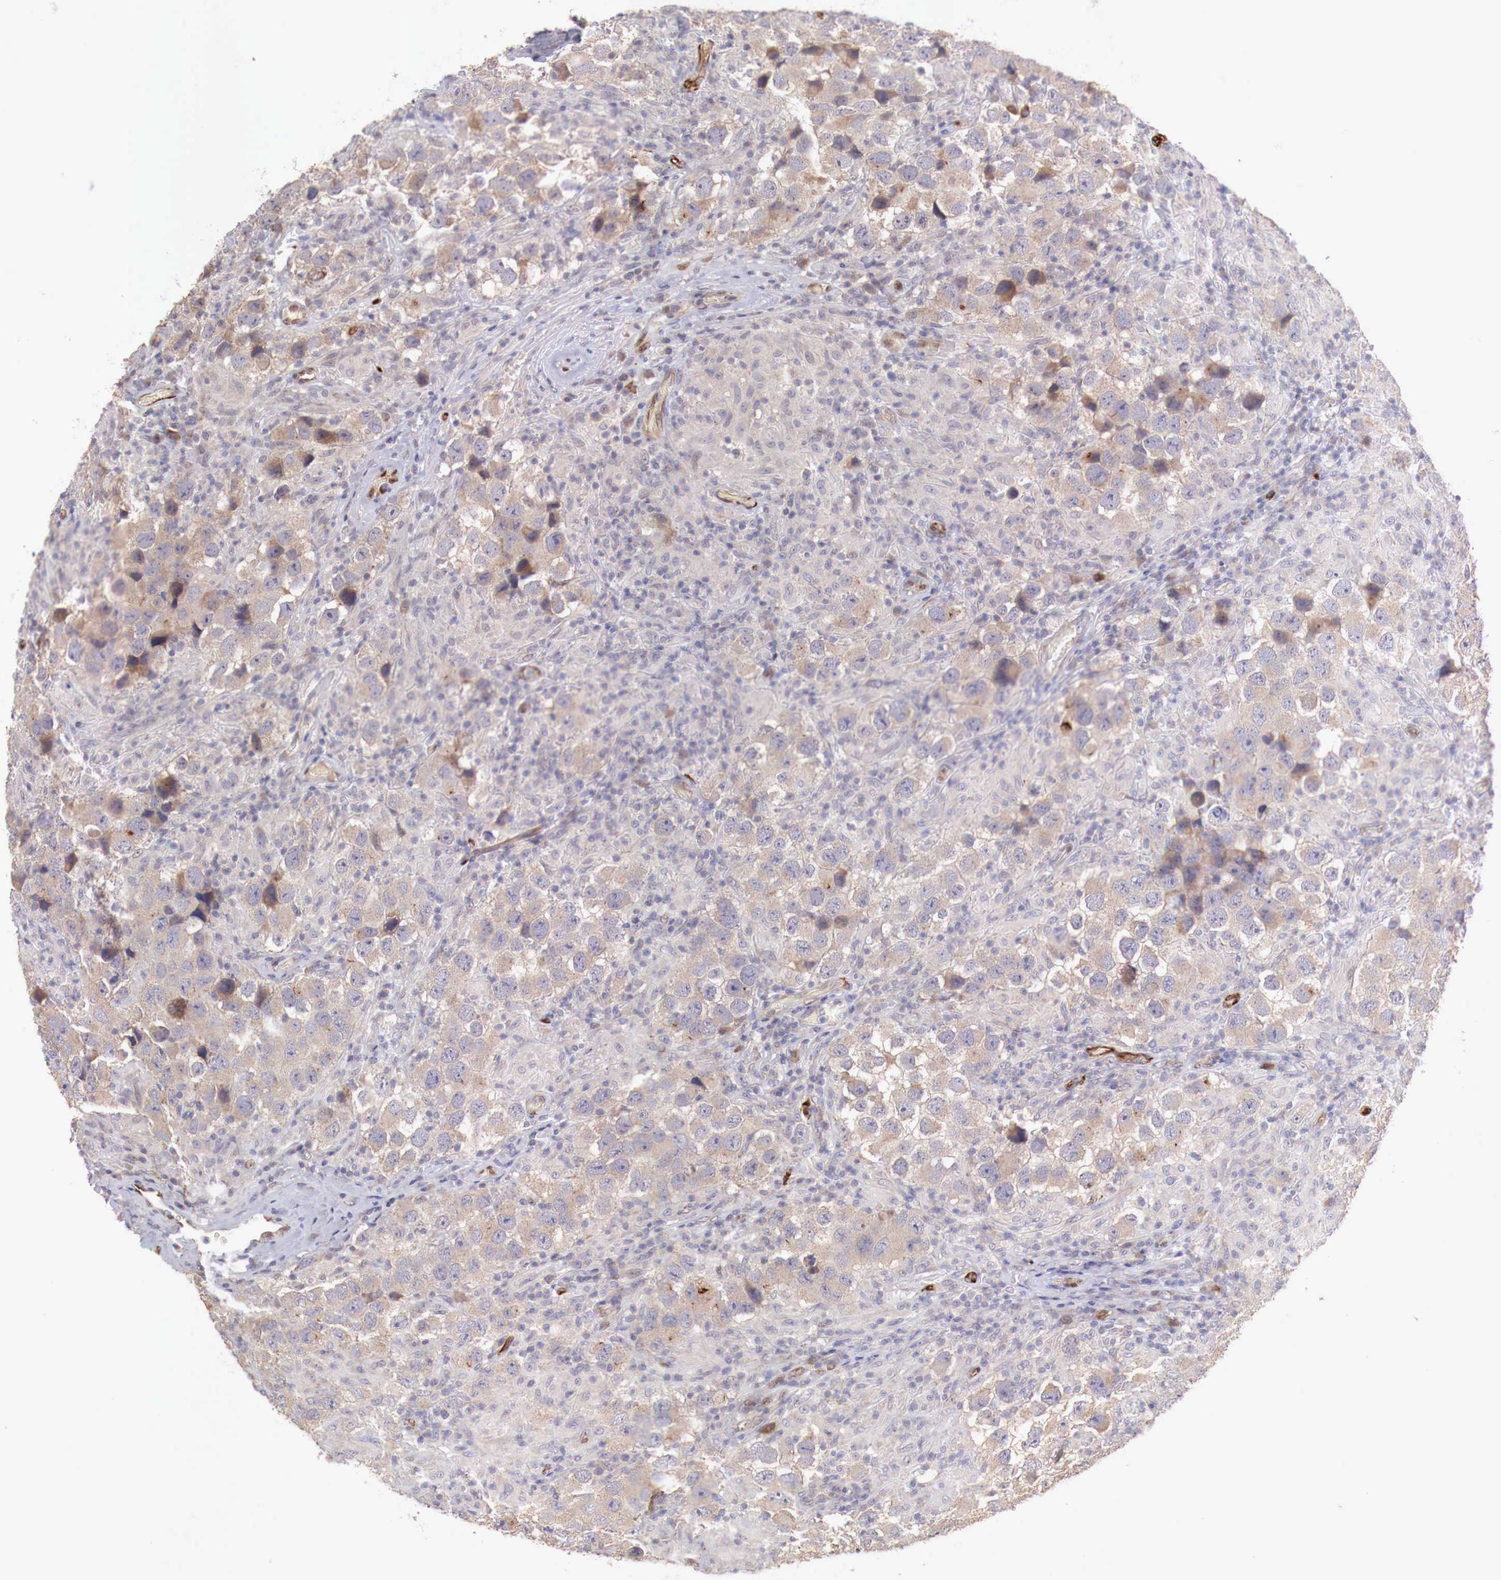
{"staining": {"intensity": "negative", "quantity": "none", "location": "none"}, "tissue": "testis cancer", "cell_type": "Tumor cells", "image_type": "cancer", "snomed": [{"axis": "morphology", "description": "Carcinoma, Embryonal, NOS"}, {"axis": "topography", "description": "Testis"}], "caption": "Testis cancer stained for a protein using IHC displays no expression tumor cells.", "gene": "WT1", "patient": {"sex": "male", "age": 21}}